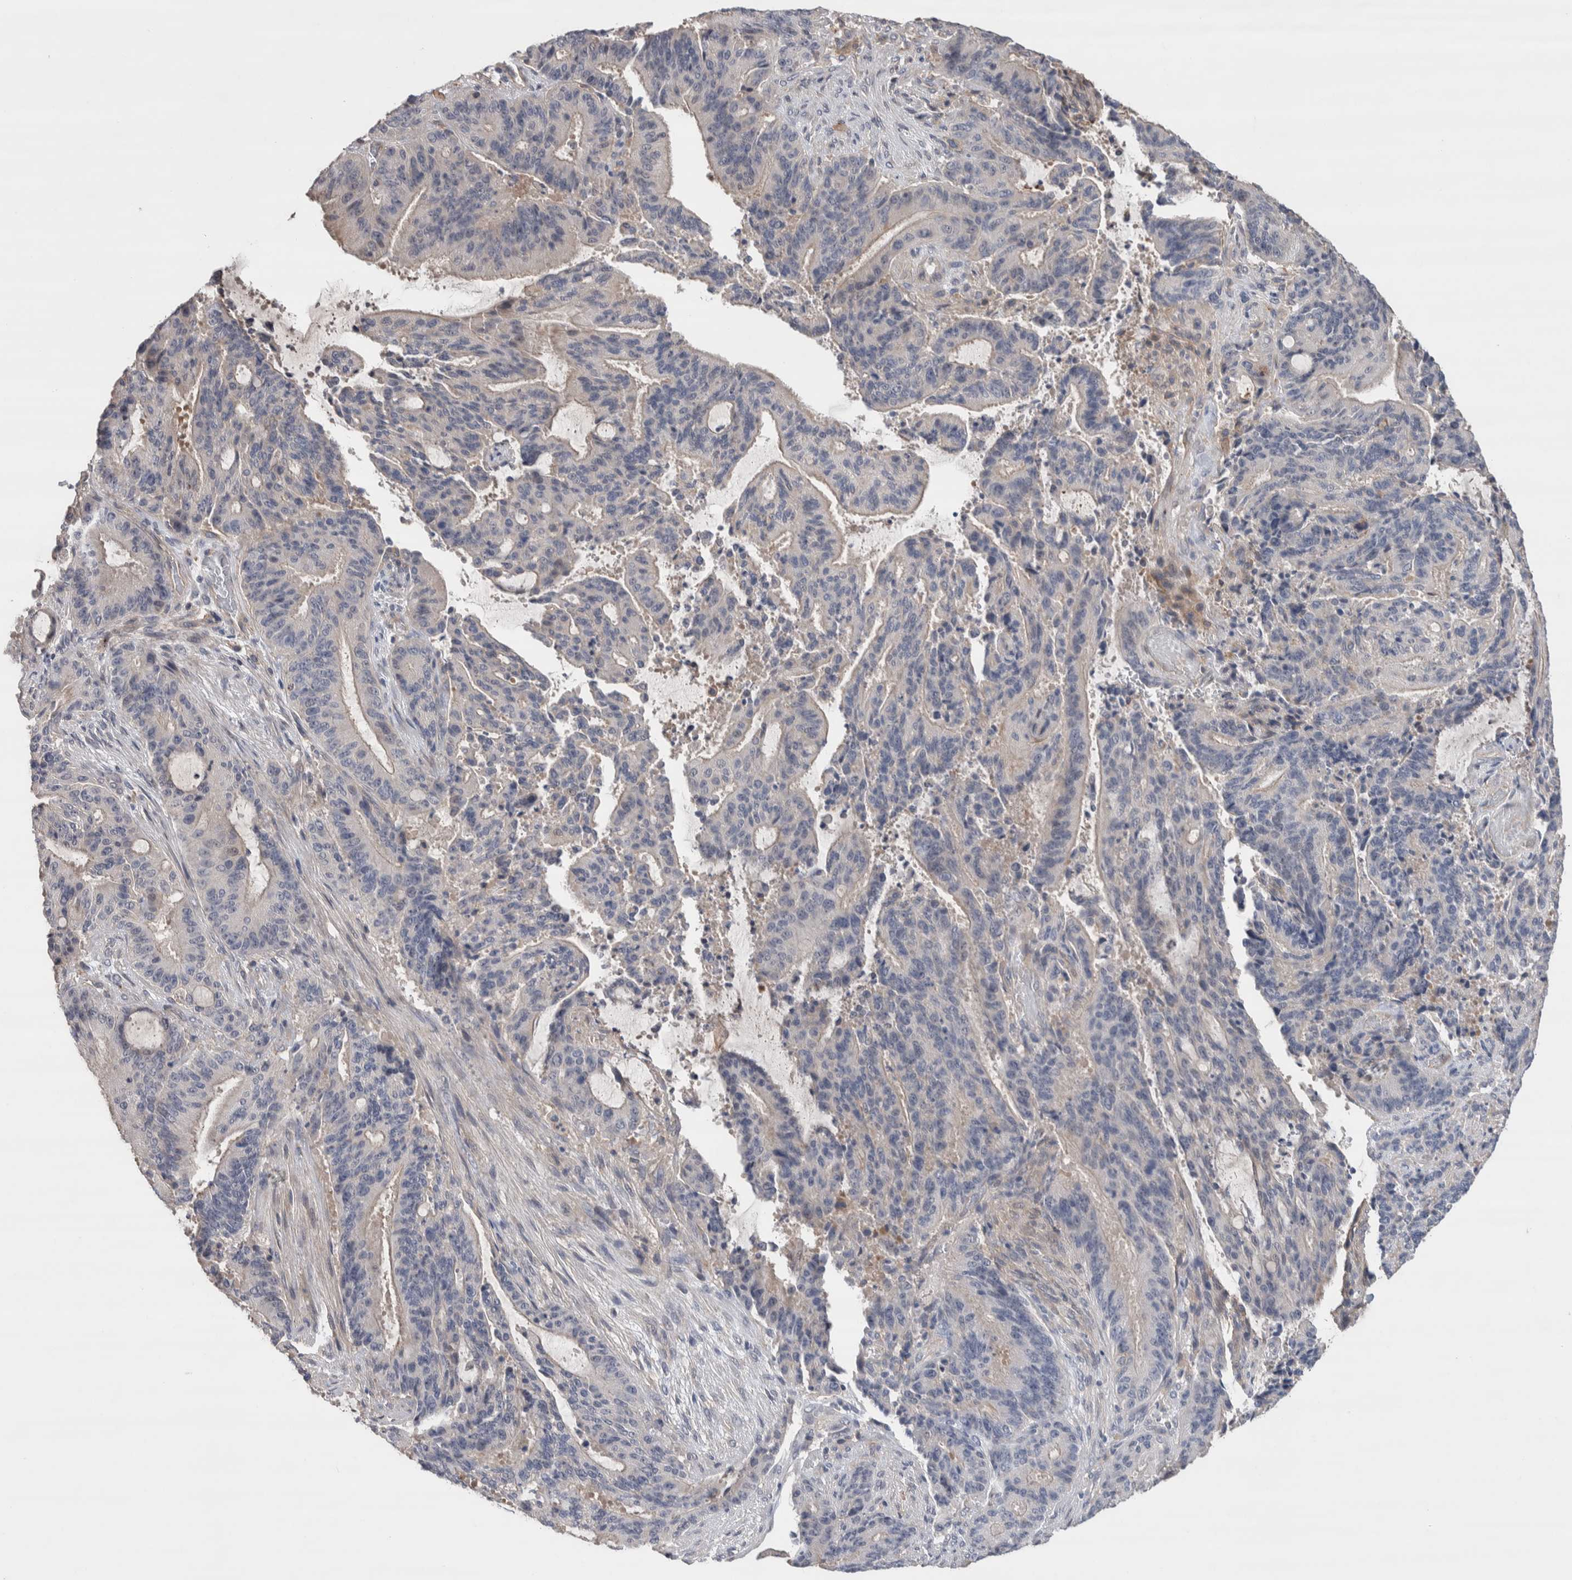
{"staining": {"intensity": "negative", "quantity": "none", "location": "none"}, "tissue": "liver cancer", "cell_type": "Tumor cells", "image_type": "cancer", "snomed": [{"axis": "morphology", "description": "Normal tissue, NOS"}, {"axis": "morphology", "description": "Cholangiocarcinoma"}, {"axis": "topography", "description": "Liver"}, {"axis": "topography", "description": "Peripheral nerve tissue"}], "caption": "This is an immunohistochemistry photomicrograph of human liver cholangiocarcinoma. There is no expression in tumor cells.", "gene": "GCNA", "patient": {"sex": "female", "age": 73}}